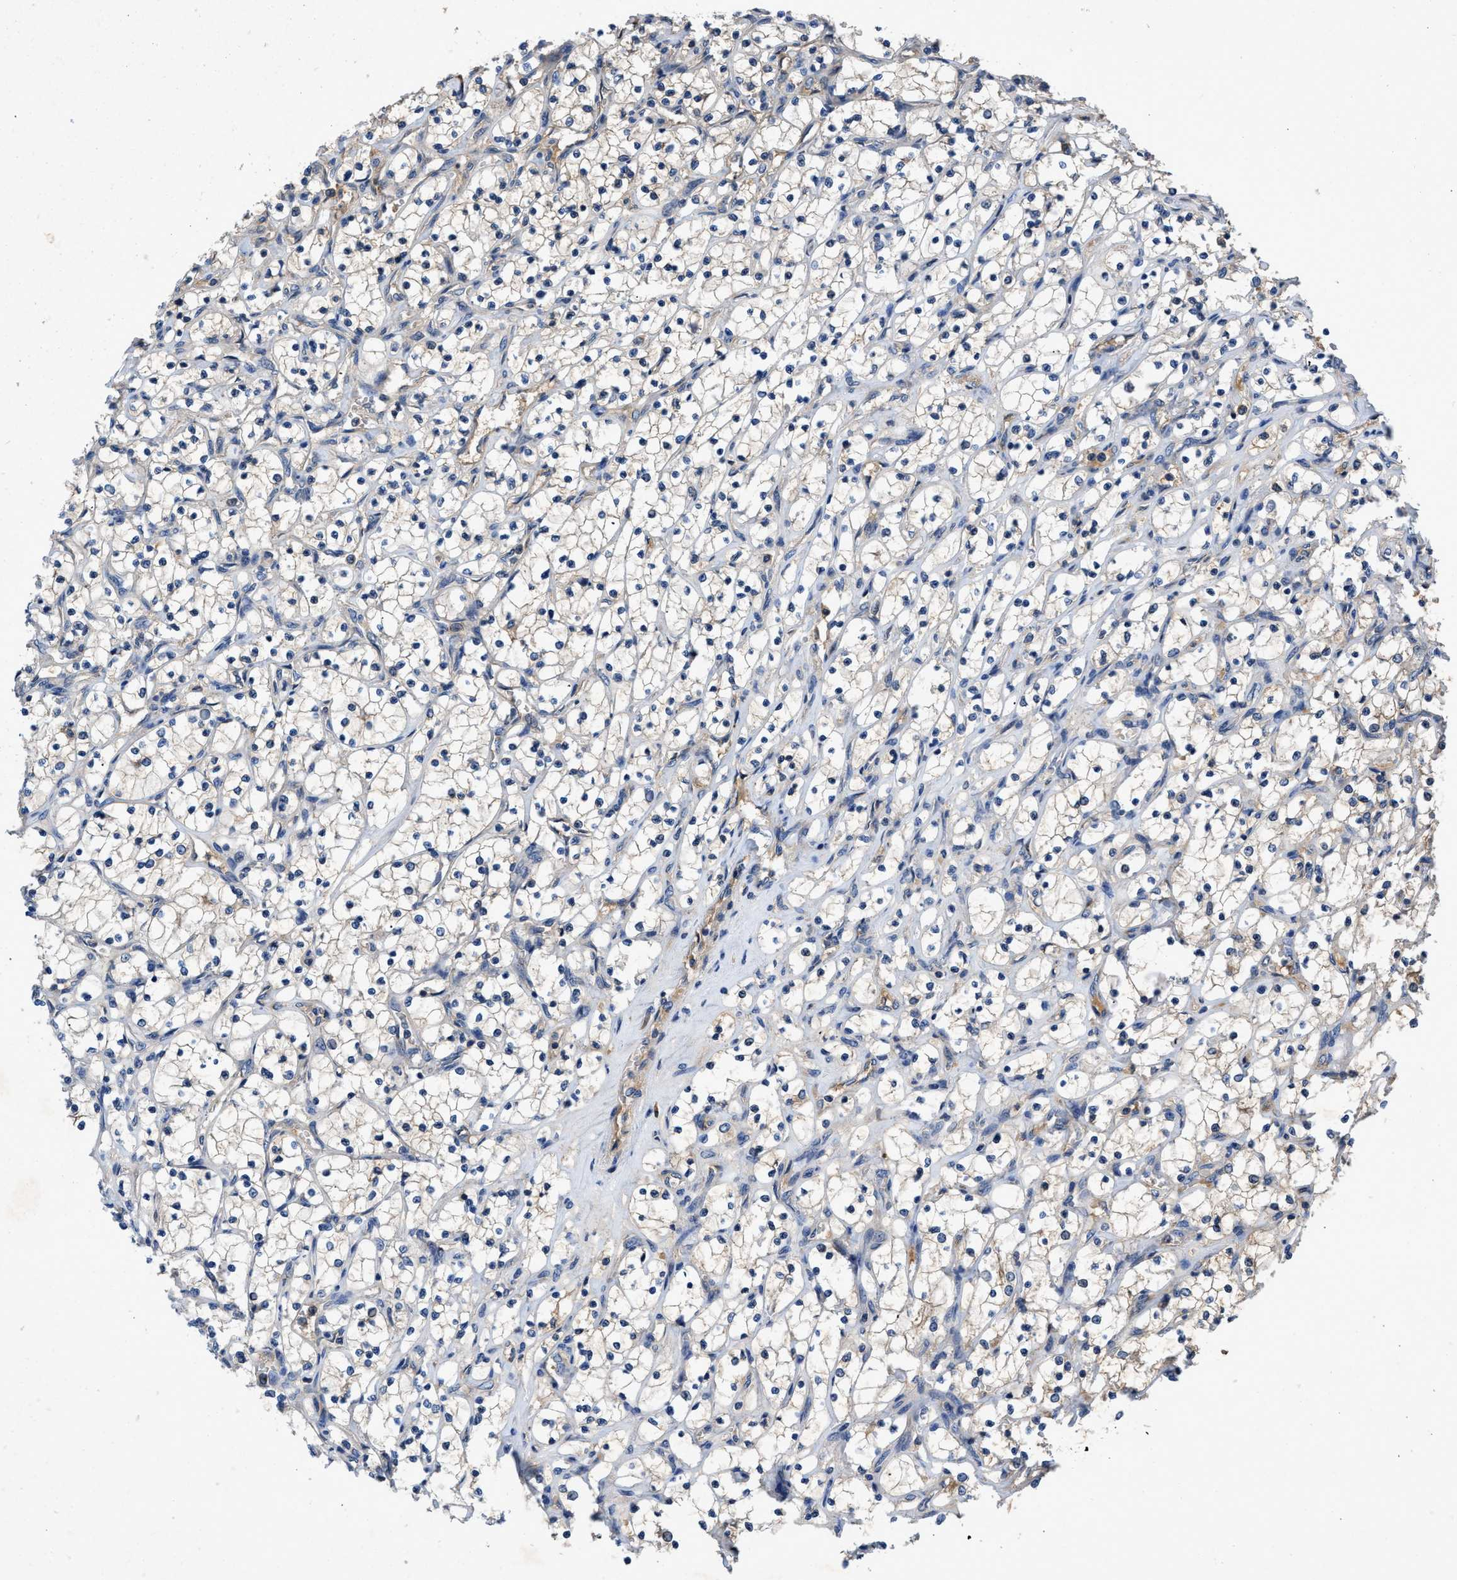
{"staining": {"intensity": "weak", "quantity": "25%-75%", "location": "cytoplasmic/membranous"}, "tissue": "renal cancer", "cell_type": "Tumor cells", "image_type": "cancer", "snomed": [{"axis": "morphology", "description": "Adenocarcinoma, NOS"}, {"axis": "topography", "description": "Kidney"}], "caption": "Weak cytoplasmic/membranous expression for a protein is identified in approximately 25%-75% of tumor cells of renal cancer using IHC.", "gene": "VPS4A", "patient": {"sex": "female", "age": 69}}